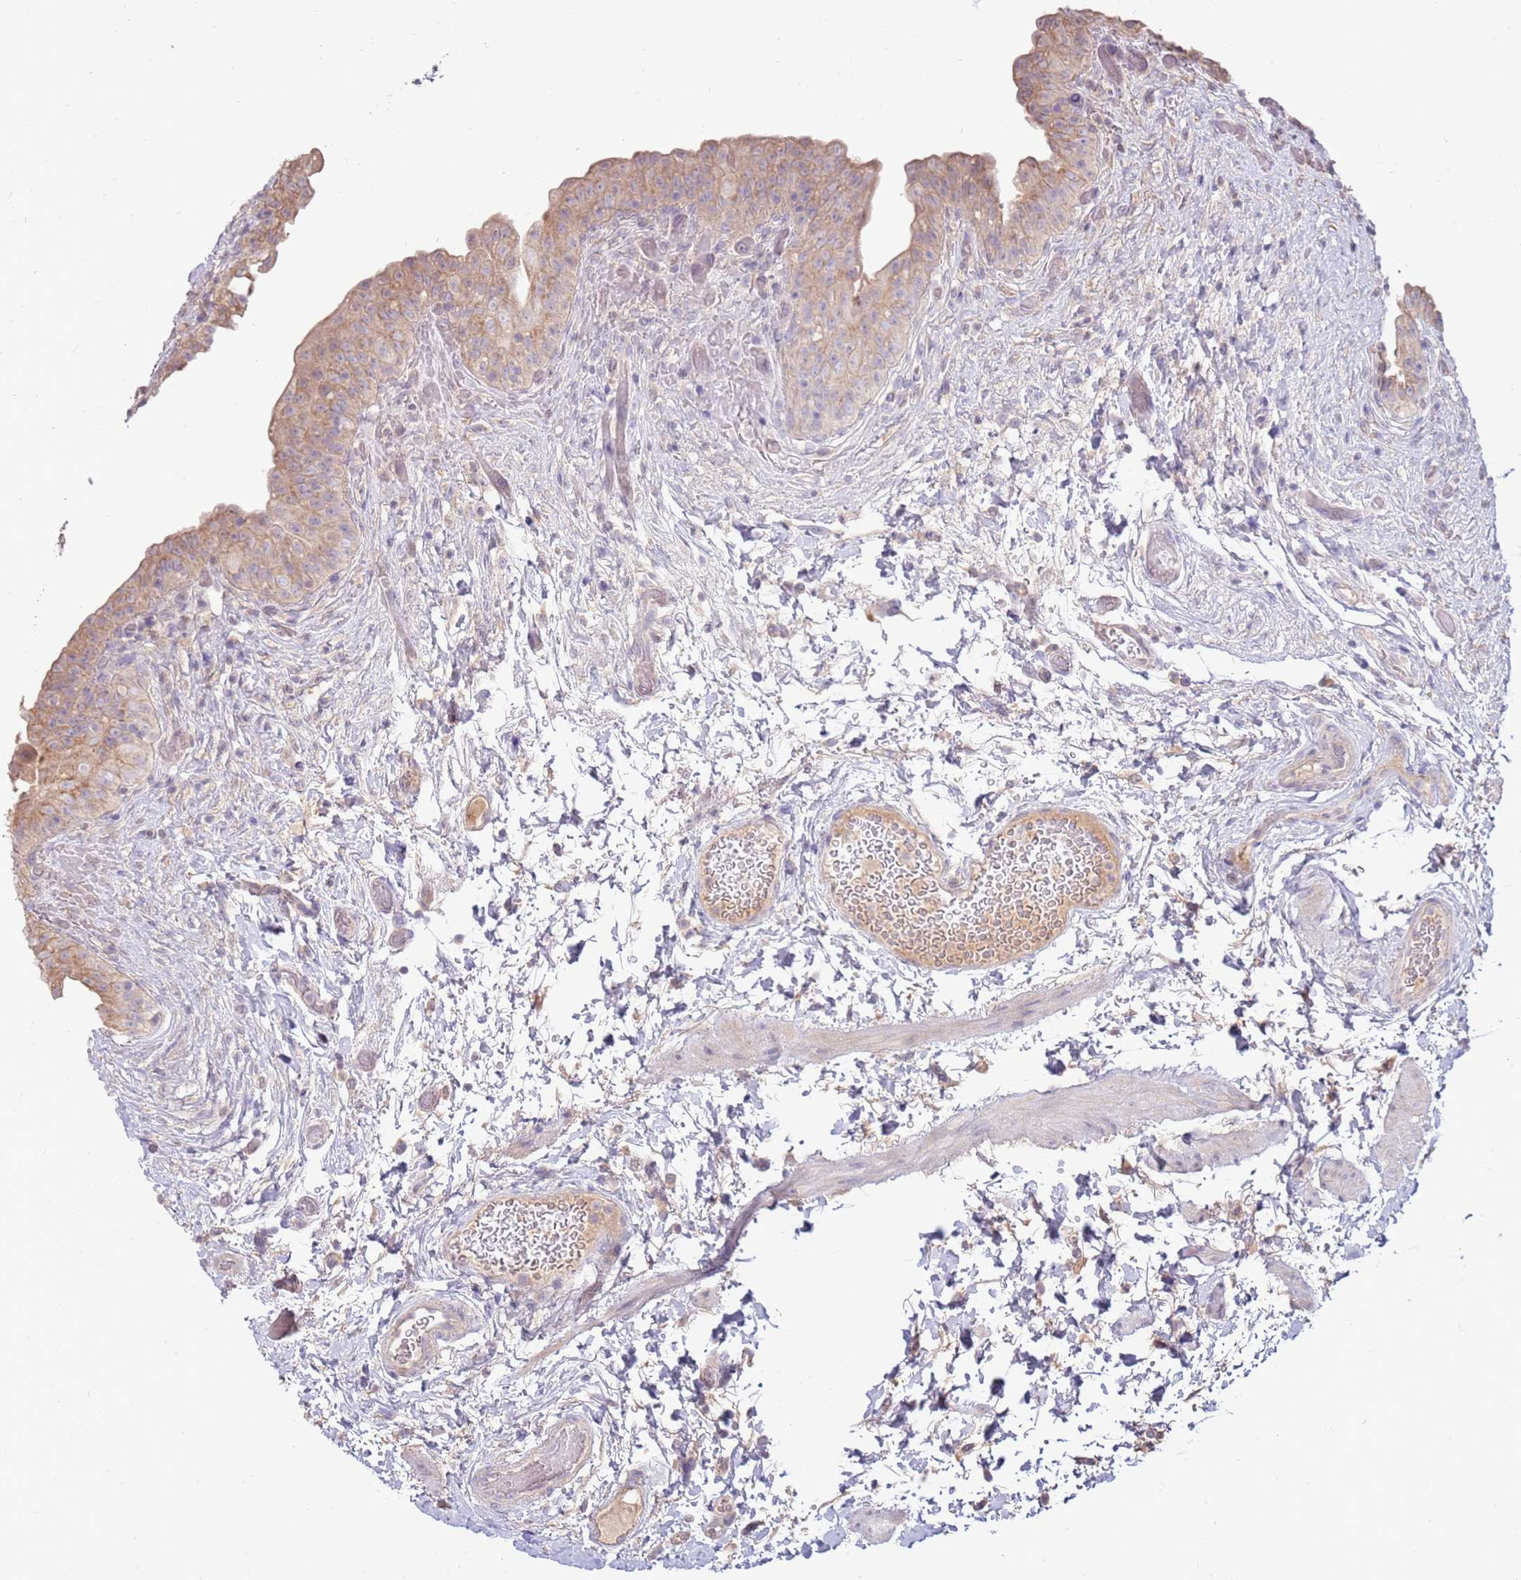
{"staining": {"intensity": "weak", "quantity": ">75%", "location": "cytoplasmic/membranous"}, "tissue": "urinary bladder", "cell_type": "Urothelial cells", "image_type": "normal", "snomed": [{"axis": "morphology", "description": "Normal tissue, NOS"}, {"axis": "topography", "description": "Urinary bladder"}], "caption": "Protein expression analysis of benign urinary bladder reveals weak cytoplasmic/membranous staining in about >75% of urothelial cells.", "gene": "SLC44A4", "patient": {"sex": "male", "age": 69}}